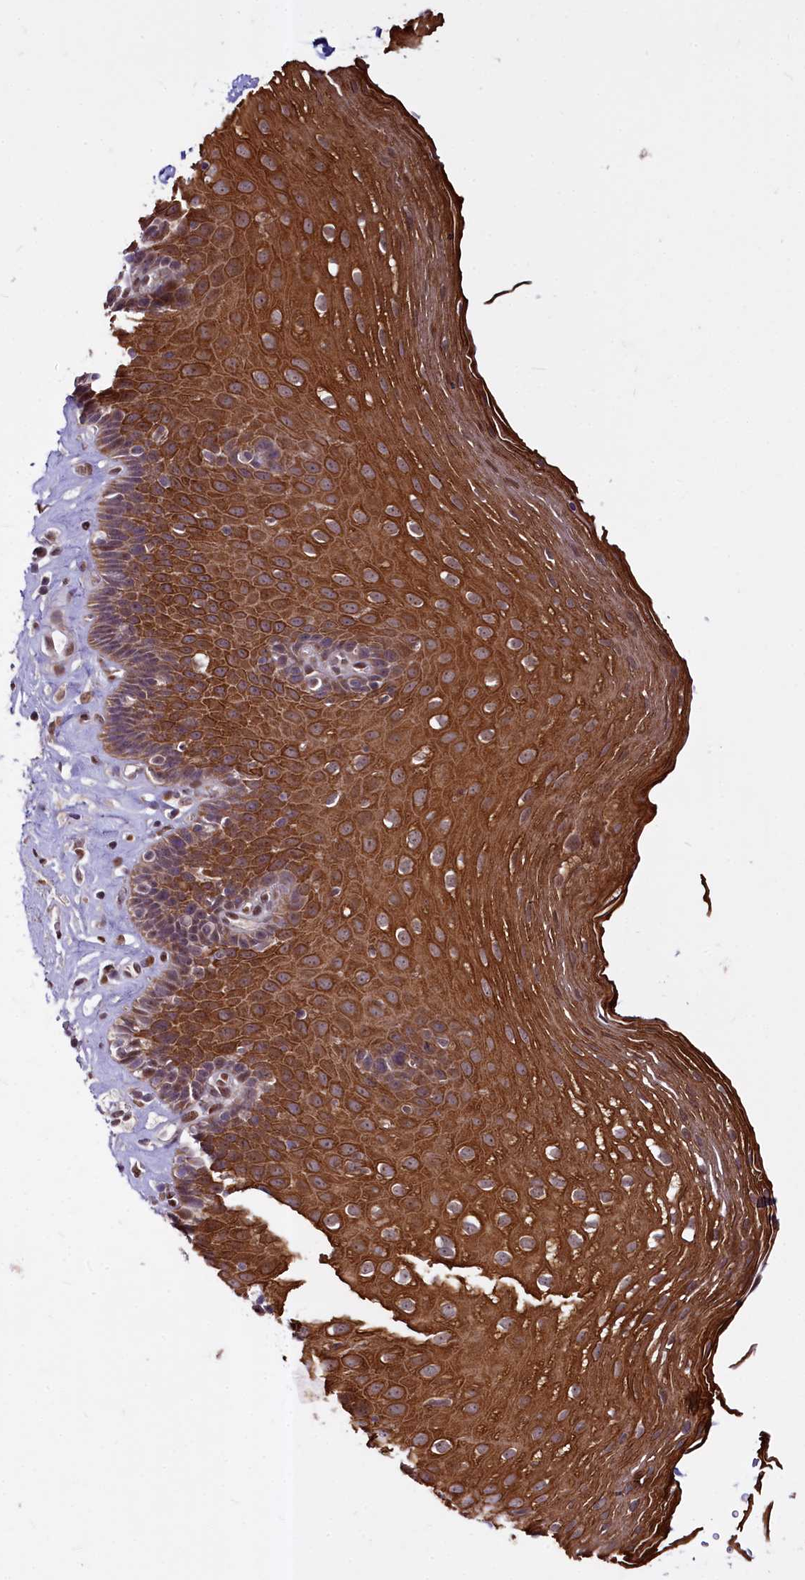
{"staining": {"intensity": "strong", "quantity": ">75%", "location": "cytoplasmic/membranous"}, "tissue": "esophagus", "cell_type": "Squamous epithelial cells", "image_type": "normal", "snomed": [{"axis": "morphology", "description": "Normal tissue, NOS"}, {"axis": "topography", "description": "Esophagus"}], "caption": "Immunohistochemical staining of benign esophagus demonstrates >75% levels of strong cytoplasmic/membranous protein expression in about >75% of squamous epithelial cells. (Brightfield microscopy of DAB IHC at high magnification).", "gene": "MAML2", "patient": {"sex": "female", "age": 66}}